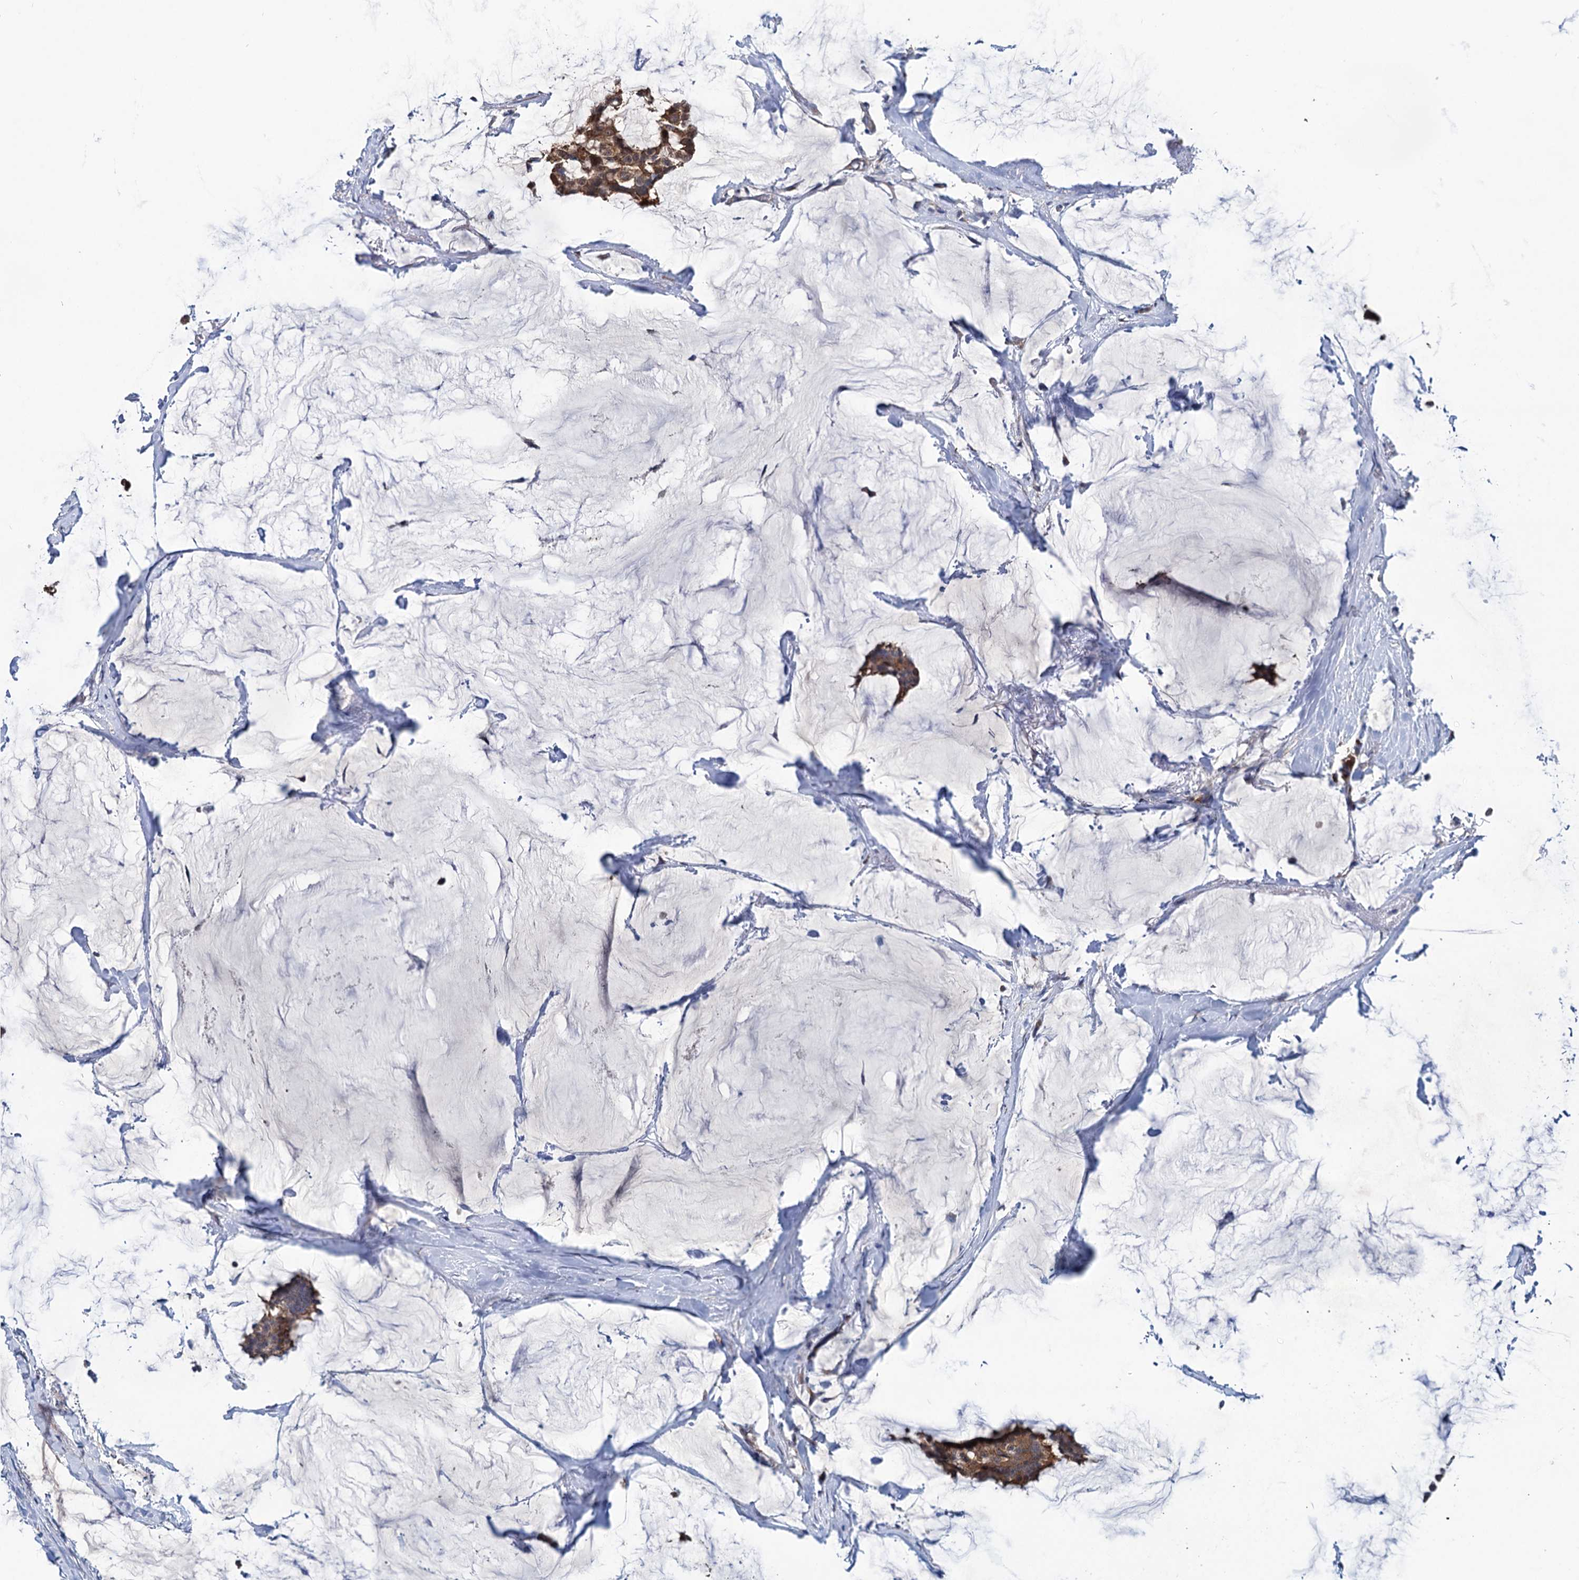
{"staining": {"intensity": "moderate", "quantity": ">75%", "location": "cytoplasmic/membranous,nuclear"}, "tissue": "breast cancer", "cell_type": "Tumor cells", "image_type": "cancer", "snomed": [{"axis": "morphology", "description": "Duct carcinoma"}, {"axis": "topography", "description": "Breast"}], "caption": "The image displays staining of breast cancer, revealing moderate cytoplasmic/membranous and nuclear protein positivity (brown color) within tumor cells.", "gene": "EYA4", "patient": {"sex": "female", "age": 93}}